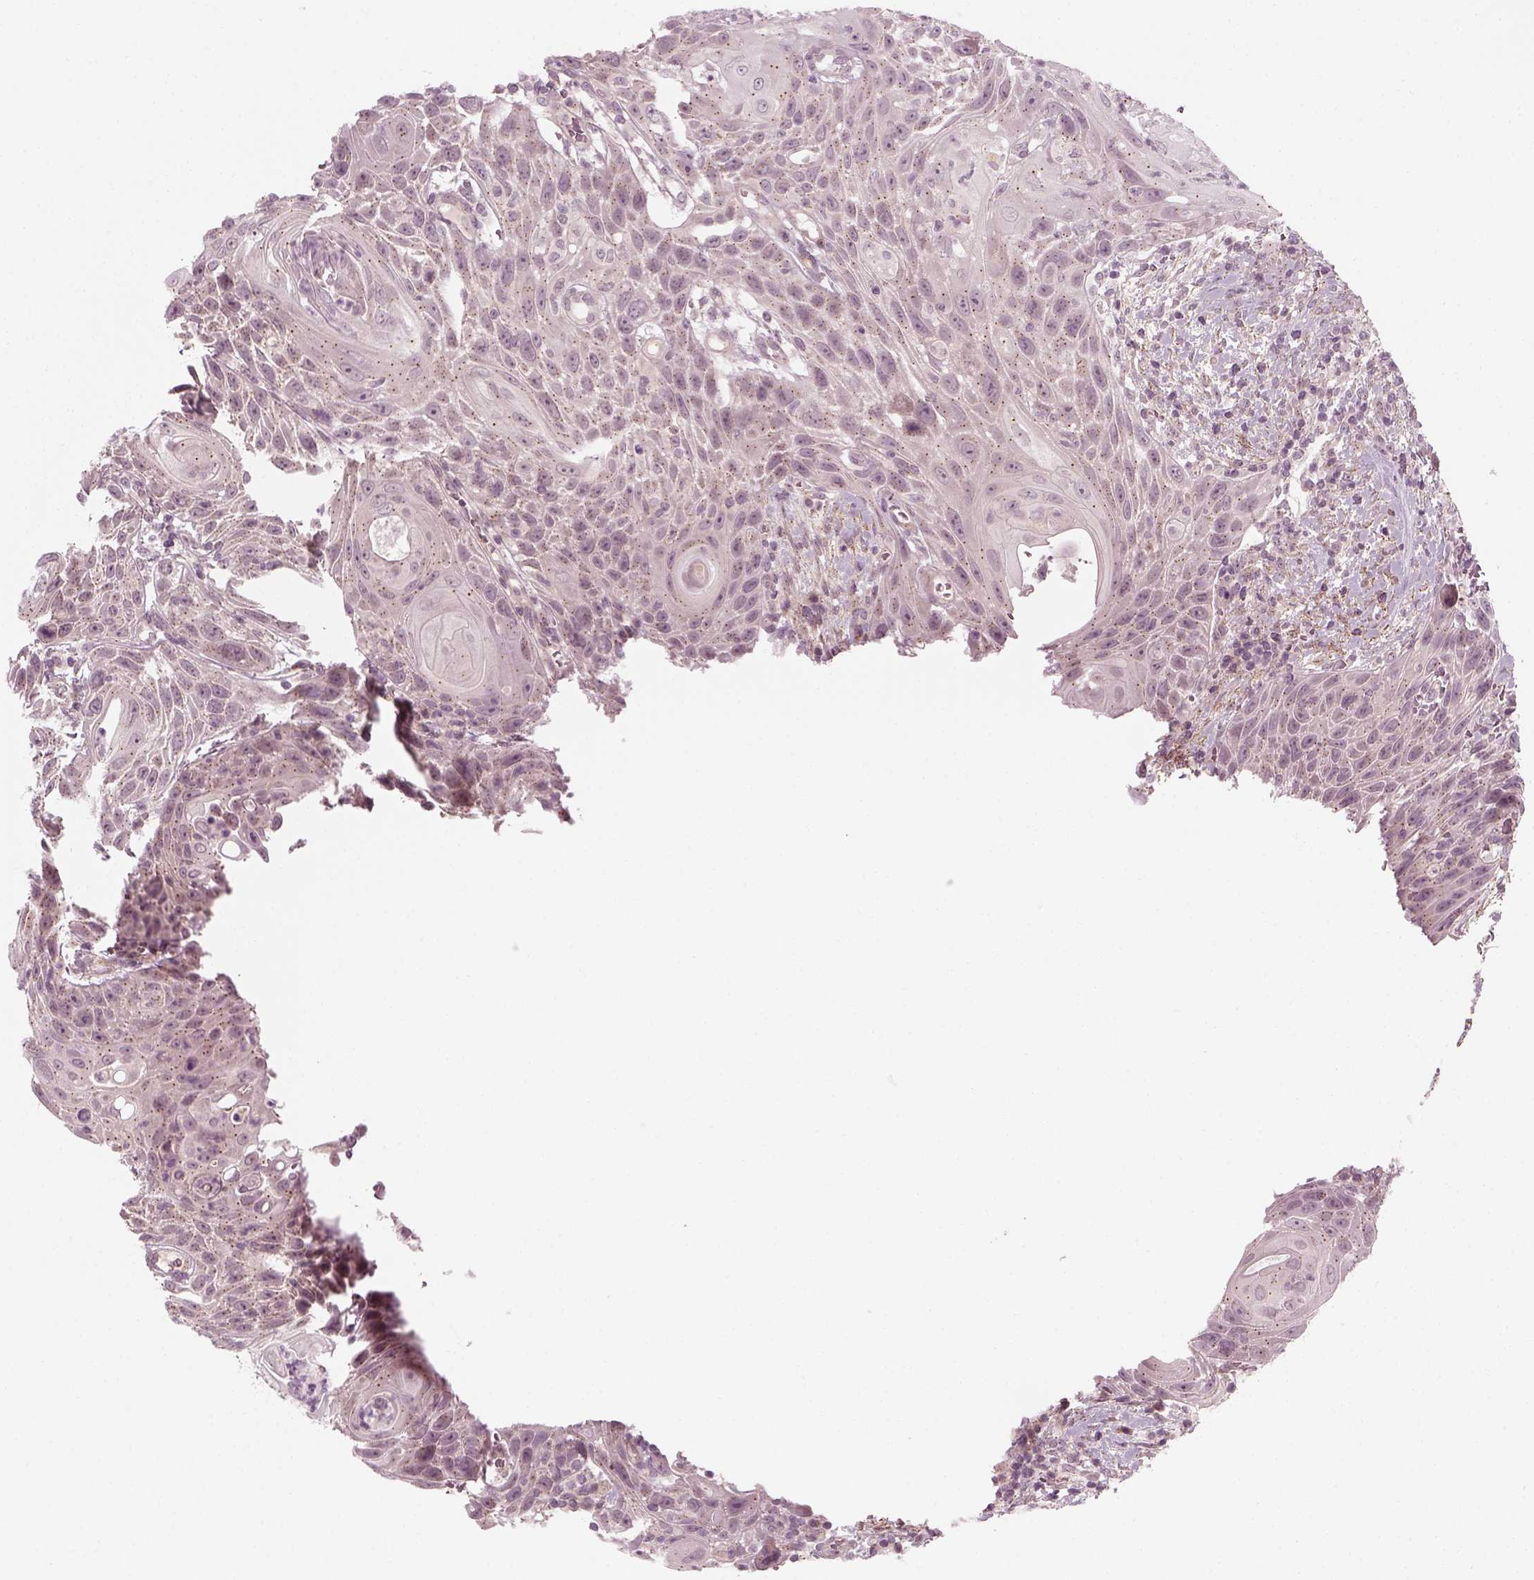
{"staining": {"intensity": "negative", "quantity": "none", "location": "none"}, "tissue": "head and neck cancer", "cell_type": "Tumor cells", "image_type": "cancer", "snomed": [{"axis": "morphology", "description": "Squamous cell carcinoma, NOS"}, {"axis": "topography", "description": "Head-Neck"}], "caption": "Micrograph shows no significant protein expression in tumor cells of head and neck cancer (squamous cell carcinoma). The staining is performed using DAB brown chromogen with nuclei counter-stained in using hematoxylin.", "gene": "MLIP", "patient": {"sex": "male", "age": 69}}